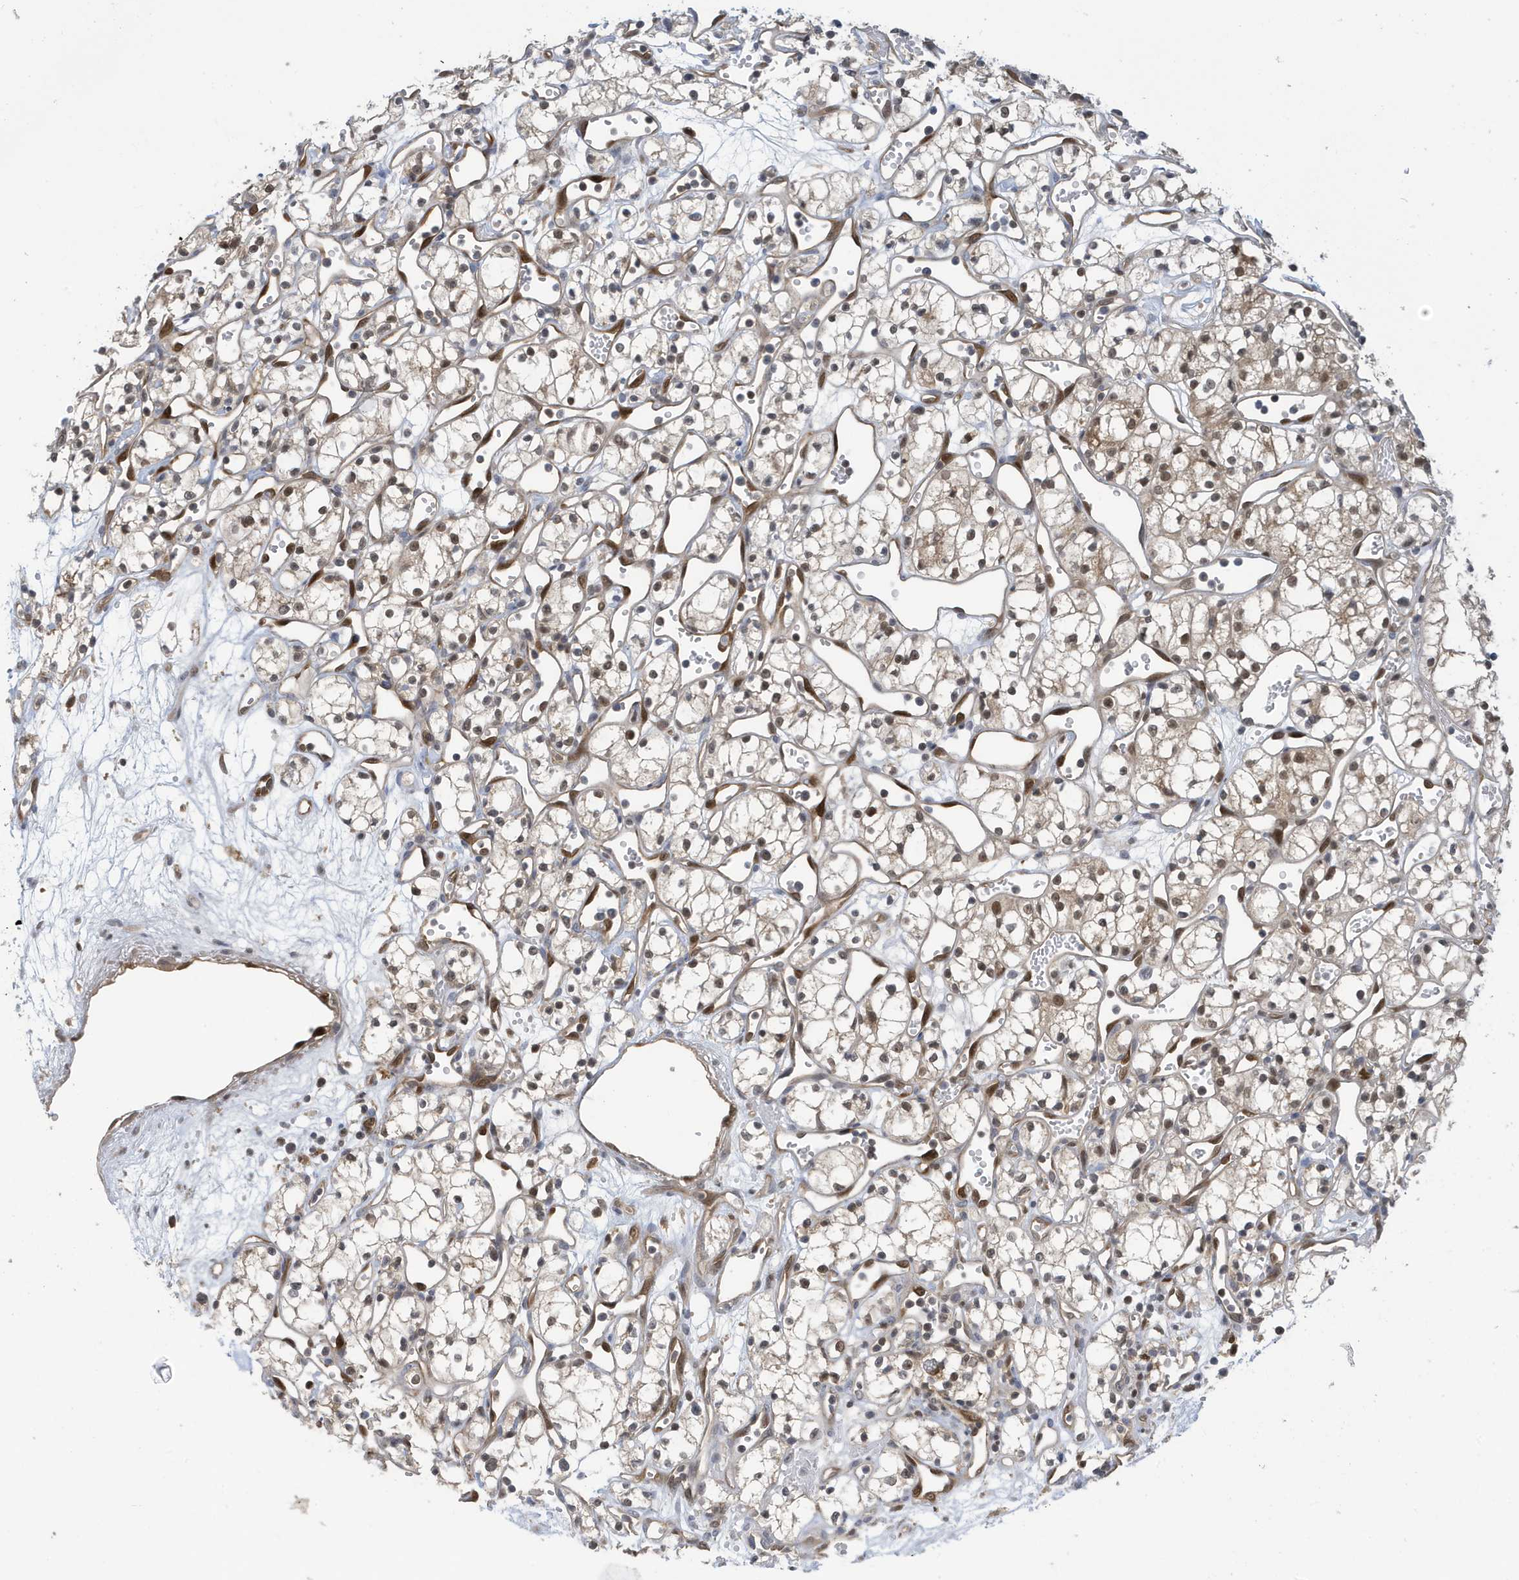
{"staining": {"intensity": "moderate", "quantity": "<25%", "location": "nuclear"}, "tissue": "renal cancer", "cell_type": "Tumor cells", "image_type": "cancer", "snomed": [{"axis": "morphology", "description": "Adenocarcinoma, NOS"}, {"axis": "topography", "description": "Kidney"}], "caption": "This histopathology image displays renal cancer stained with immunohistochemistry to label a protein in brown. The nuclear of tumor cells show moderate positivity for the protein. Nuclei are counter-stained blue.", "gene": "NCOA7", "patient": {"sex": "male", "age": 59}}